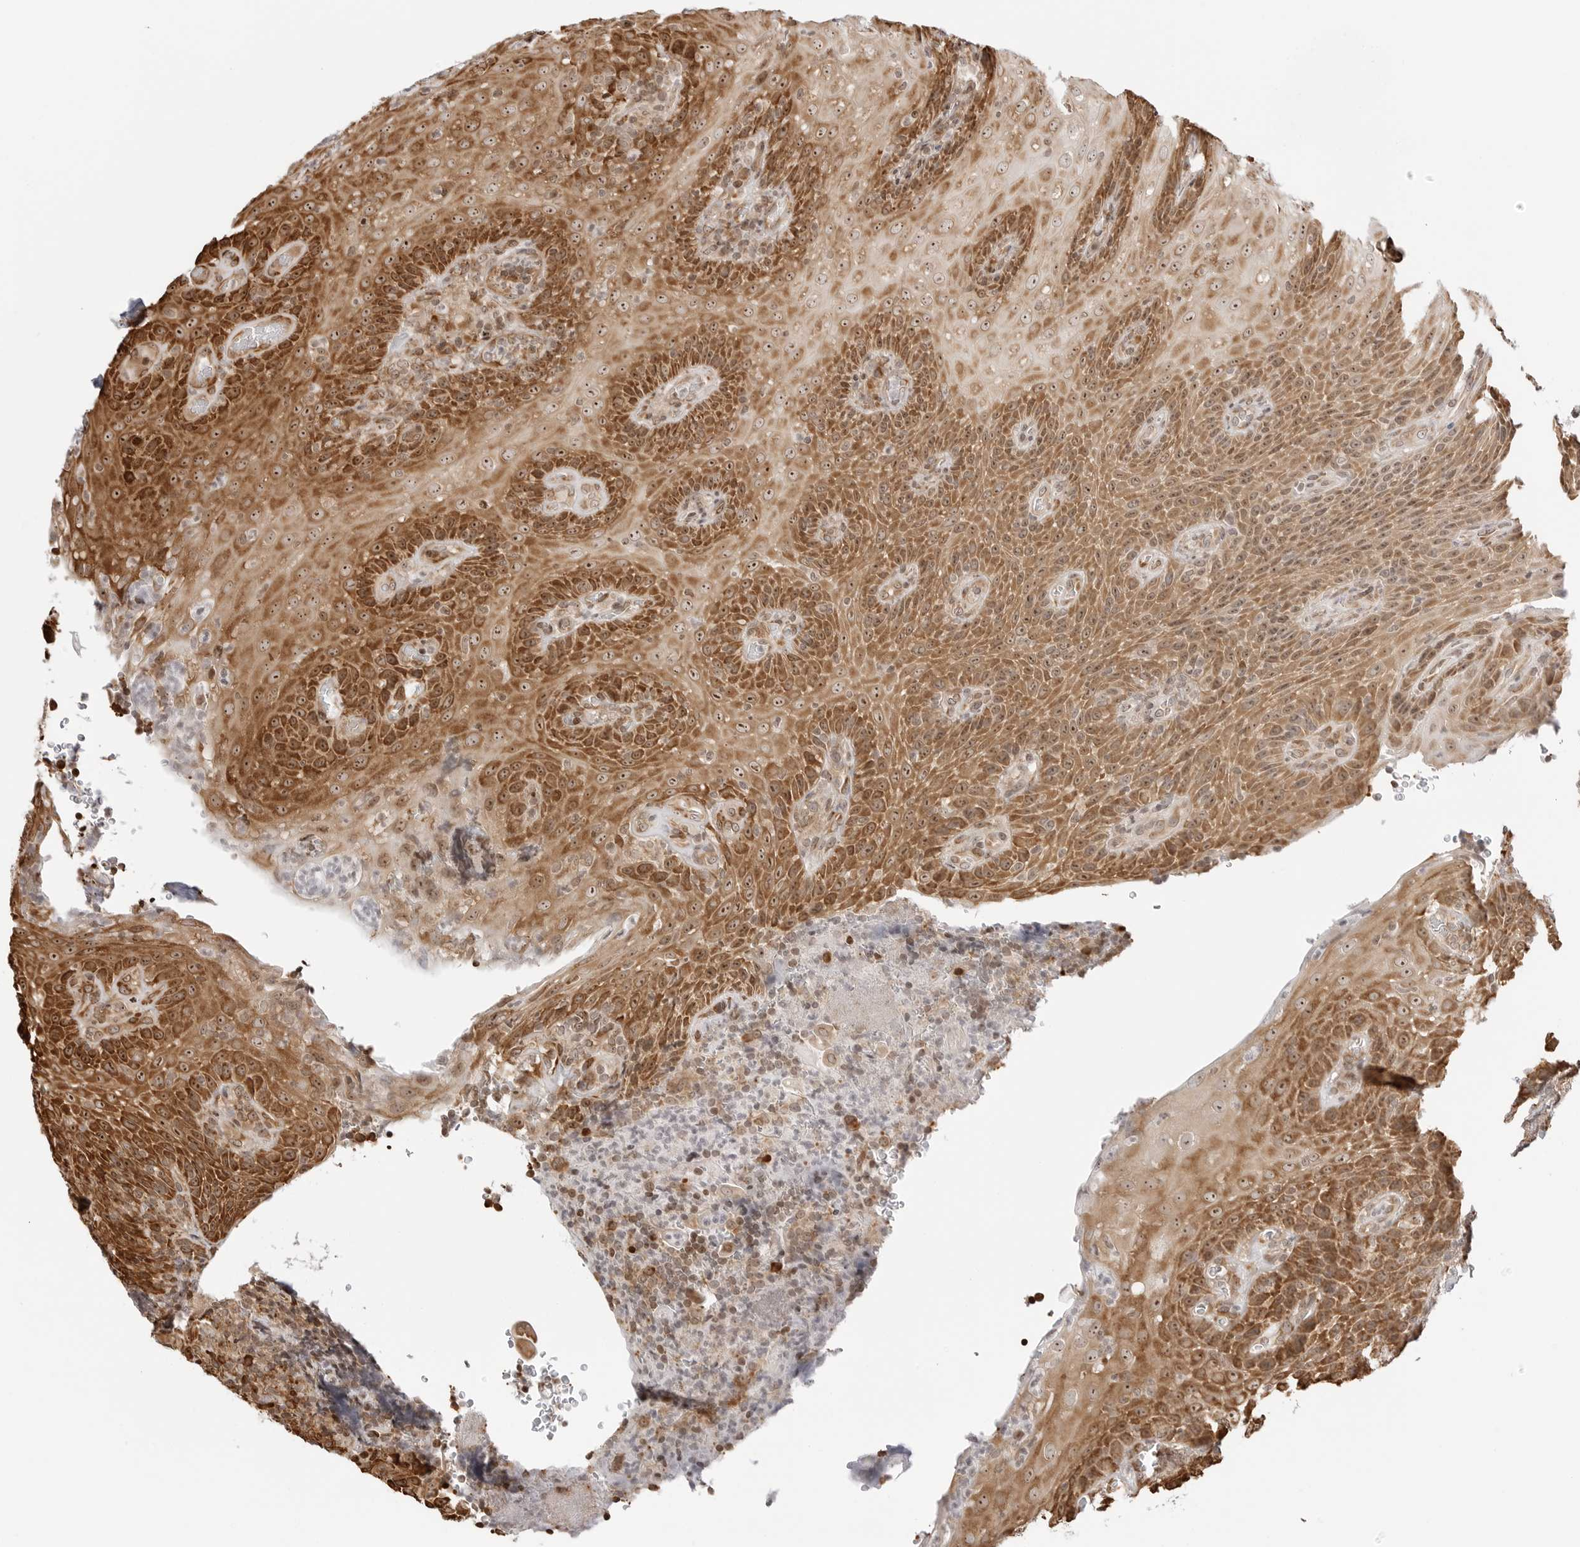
{"staining": {"intensity": "moderate", "quantity": "<25%", "location": "cytoplasmic/membranous,nuclear"}, "tissue": "tonsil", "cell_type": "Germinal center cells", "image_type": "normal", "snomed": [{"axis": "morphology", "description": "Normal tissue, NOS"}, {"axis": "topography", "description": "Tonsil"}], "caption": "Protein analysis of normal tonsil demonstrates moderate cytoplasmic/membranous,nuclear positivity in about <25% of germinal center cells.", "gene": "FKBP14", "patient": {"sex": "male", "age": 37}}